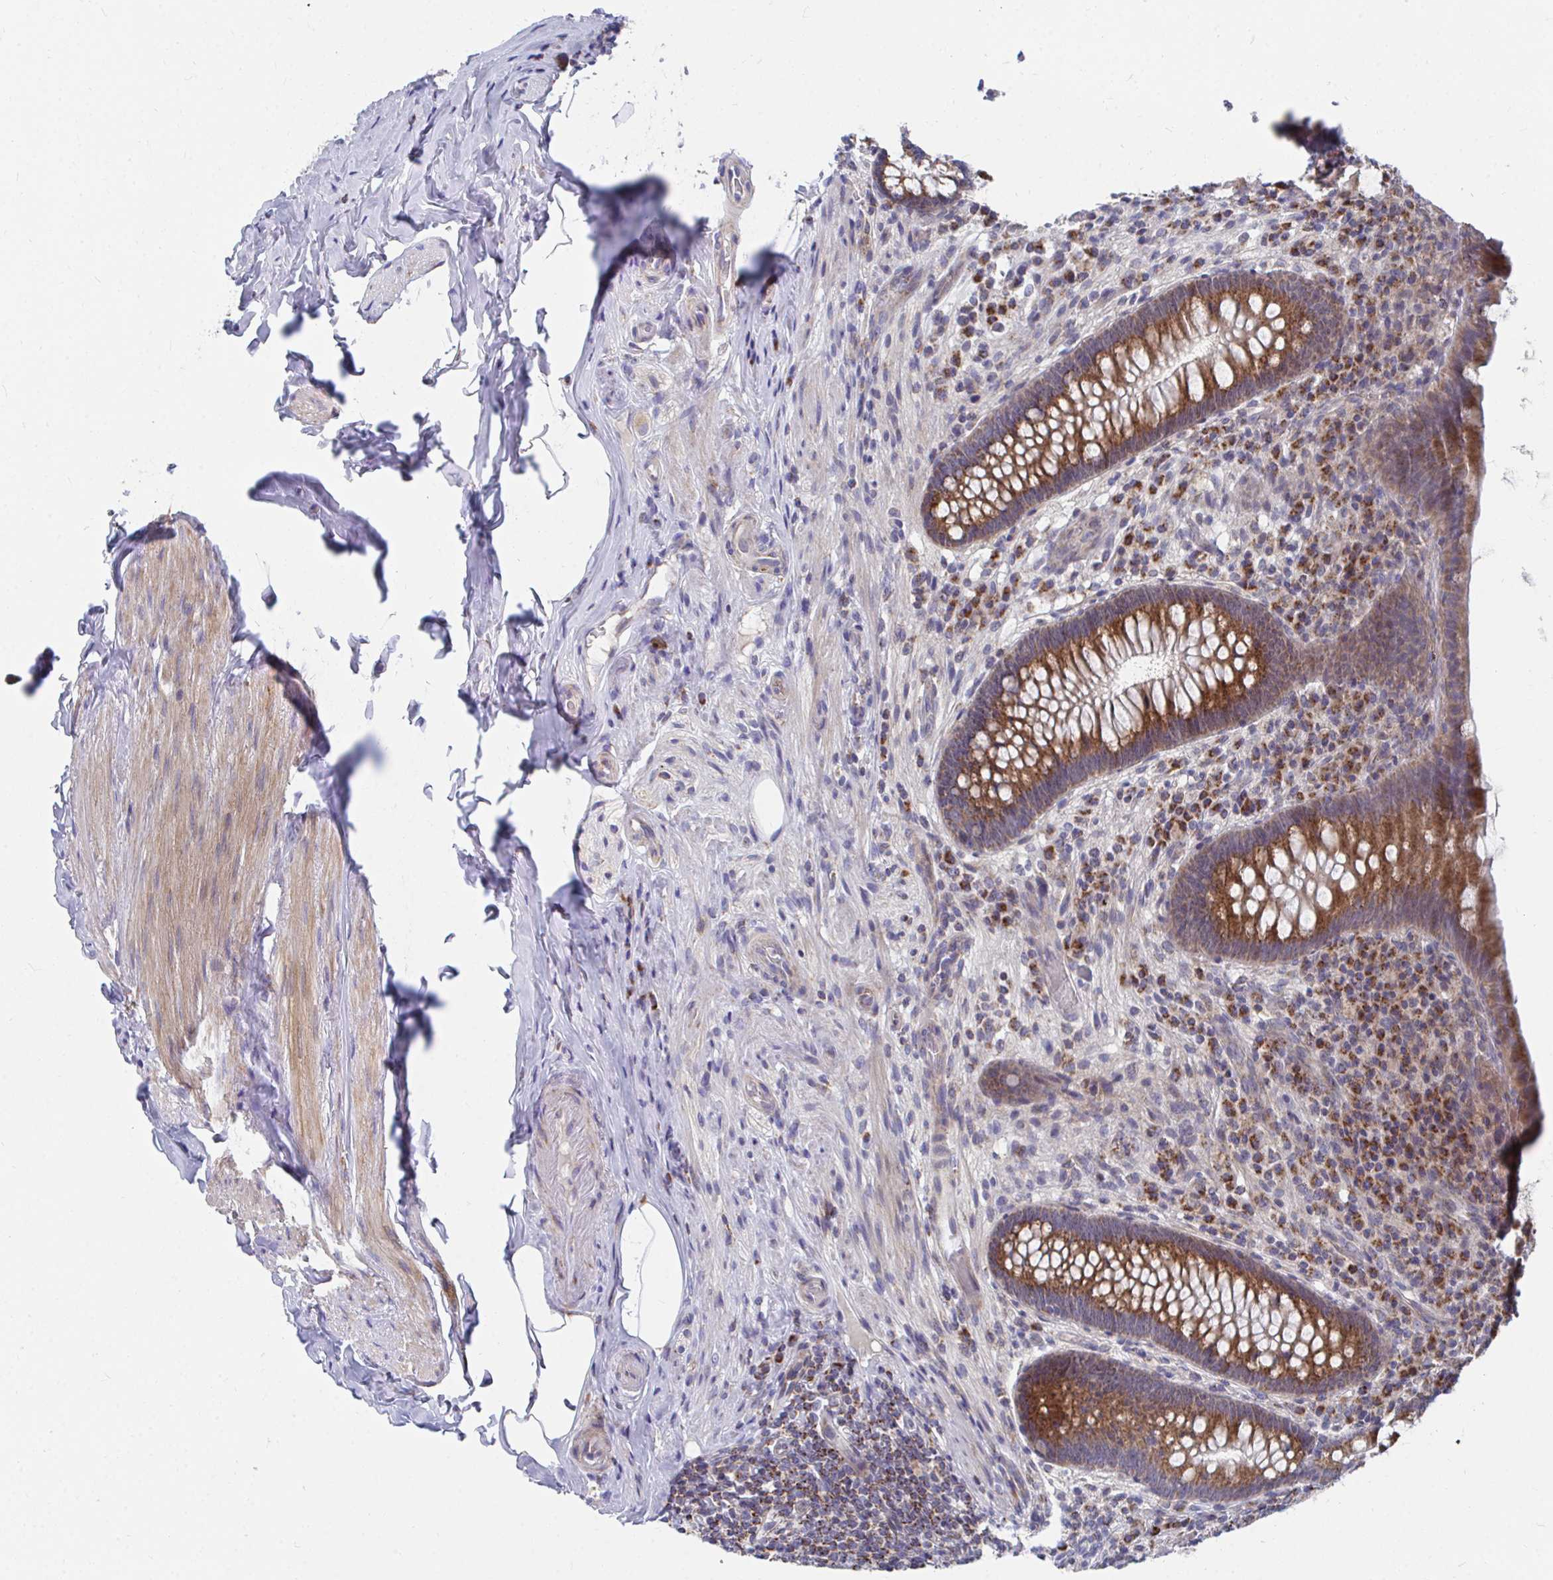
{"staining": {"intensity": "moderate", "quantity": "25%-75%", "location": "cytoplasmic/membranous"}, "tissue": "appendix", "cell_type": "Glandular cells", "image_type": "normal", "snomed": [{"axis": "morphology", "description": "Normal tissue, NOS"}, {"axis": "topography", "description": "Appendix"}], "caption": "Benign appendix demonstrates moderate cytoplasmic/membranous expression in about 25%-75% of glandular cells.", "gene": "PEX3", "patient": {"sex": "male", "age": 71}}